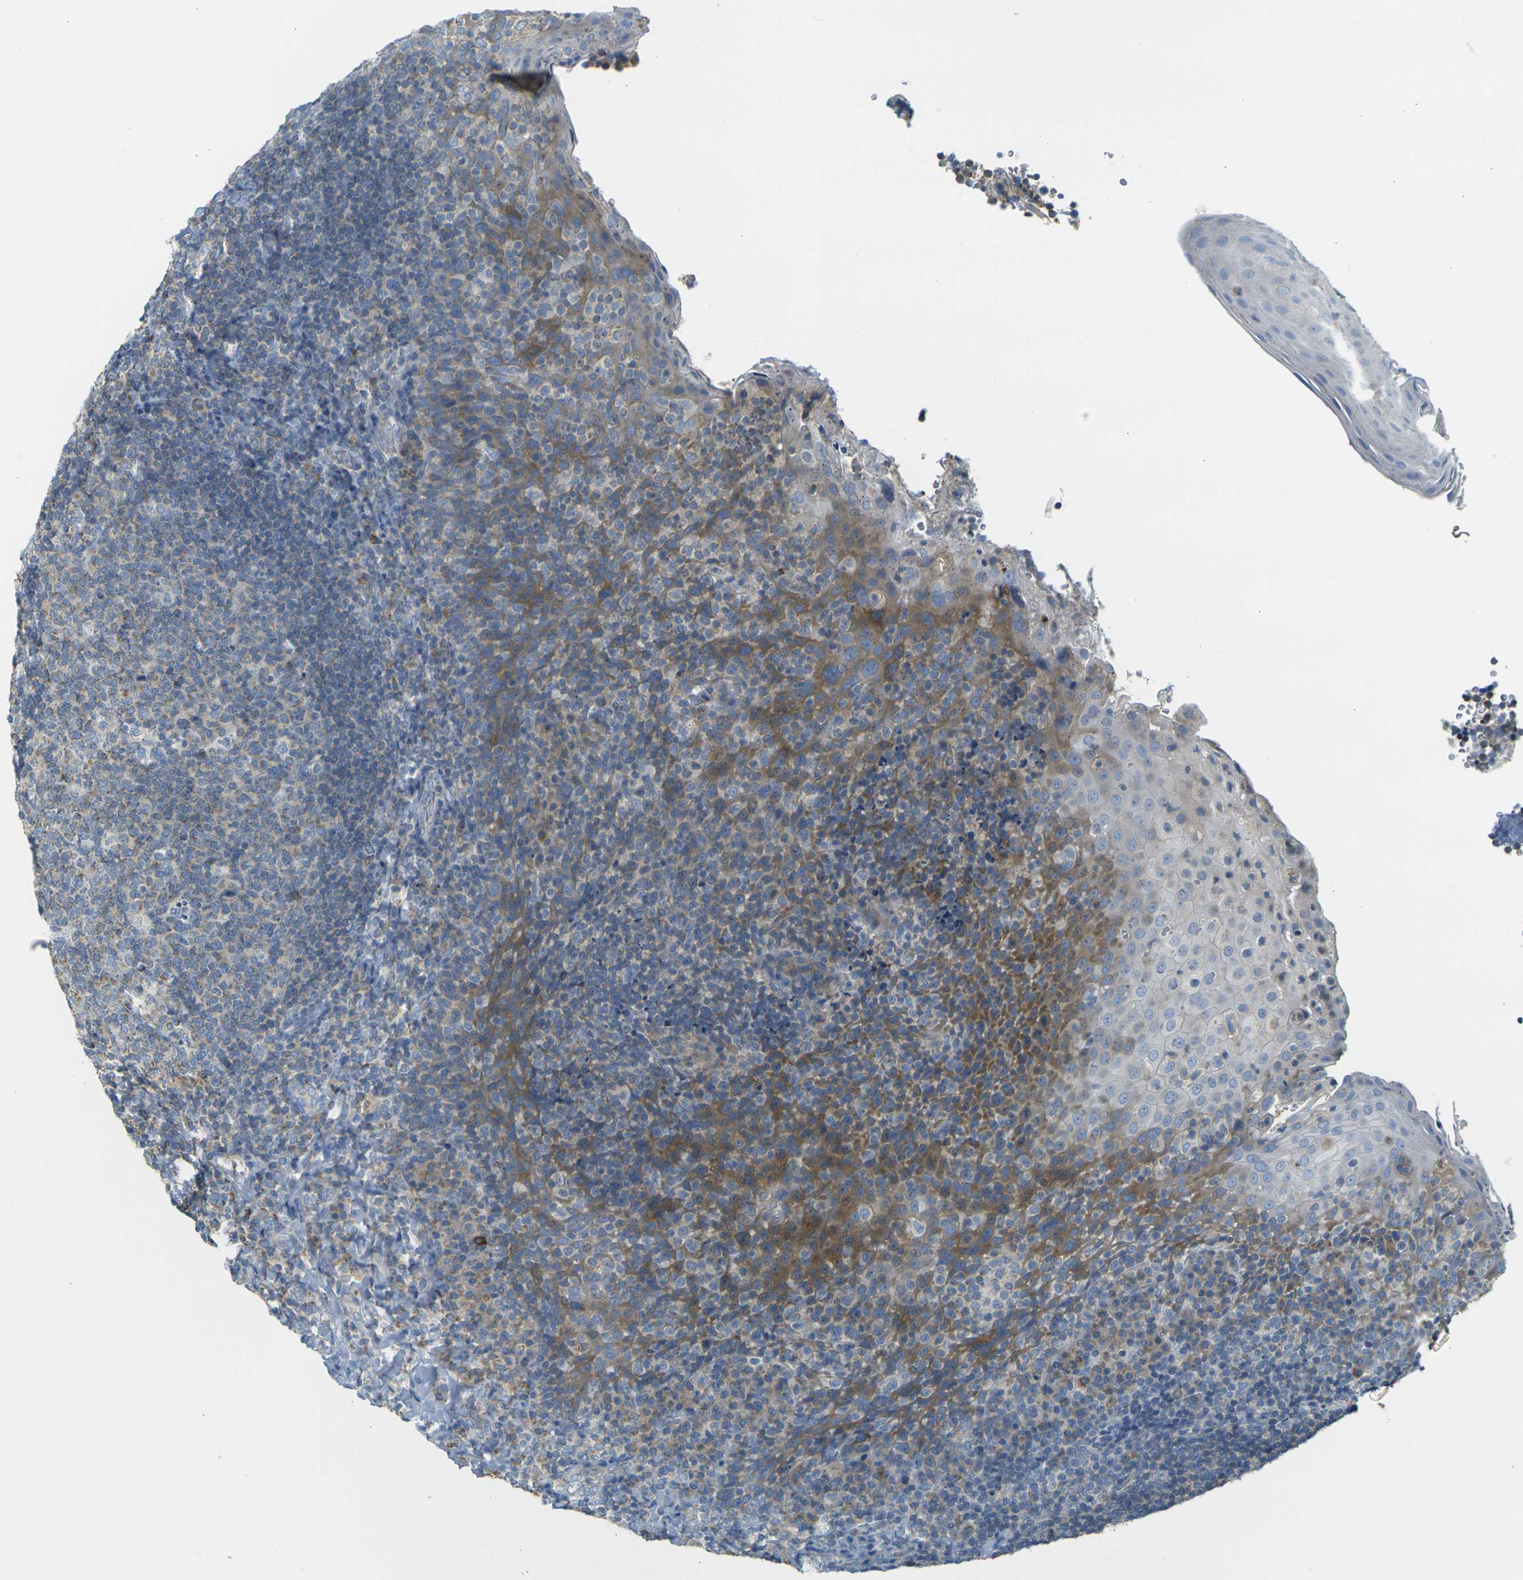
{"staining": {"intensity": "weak", "quantity": "<25%", "location": "cytoplasmic/membranous"}, "tissue": "tonsil", "cell_type": "Germinal center cells", "image_type": "normal", "snomed": [{"axis": "morphology", "description": "Normal tissue, NOS"}, {"axis": "topography", "description": "Tonsil"}], "caption": "IHC image of unremarkable human tonsil stained for a protein (brown), which shows no expression in germinal center cells.", "gene": "PARD6B", "patient": {"sex": "male", "age": 17}}